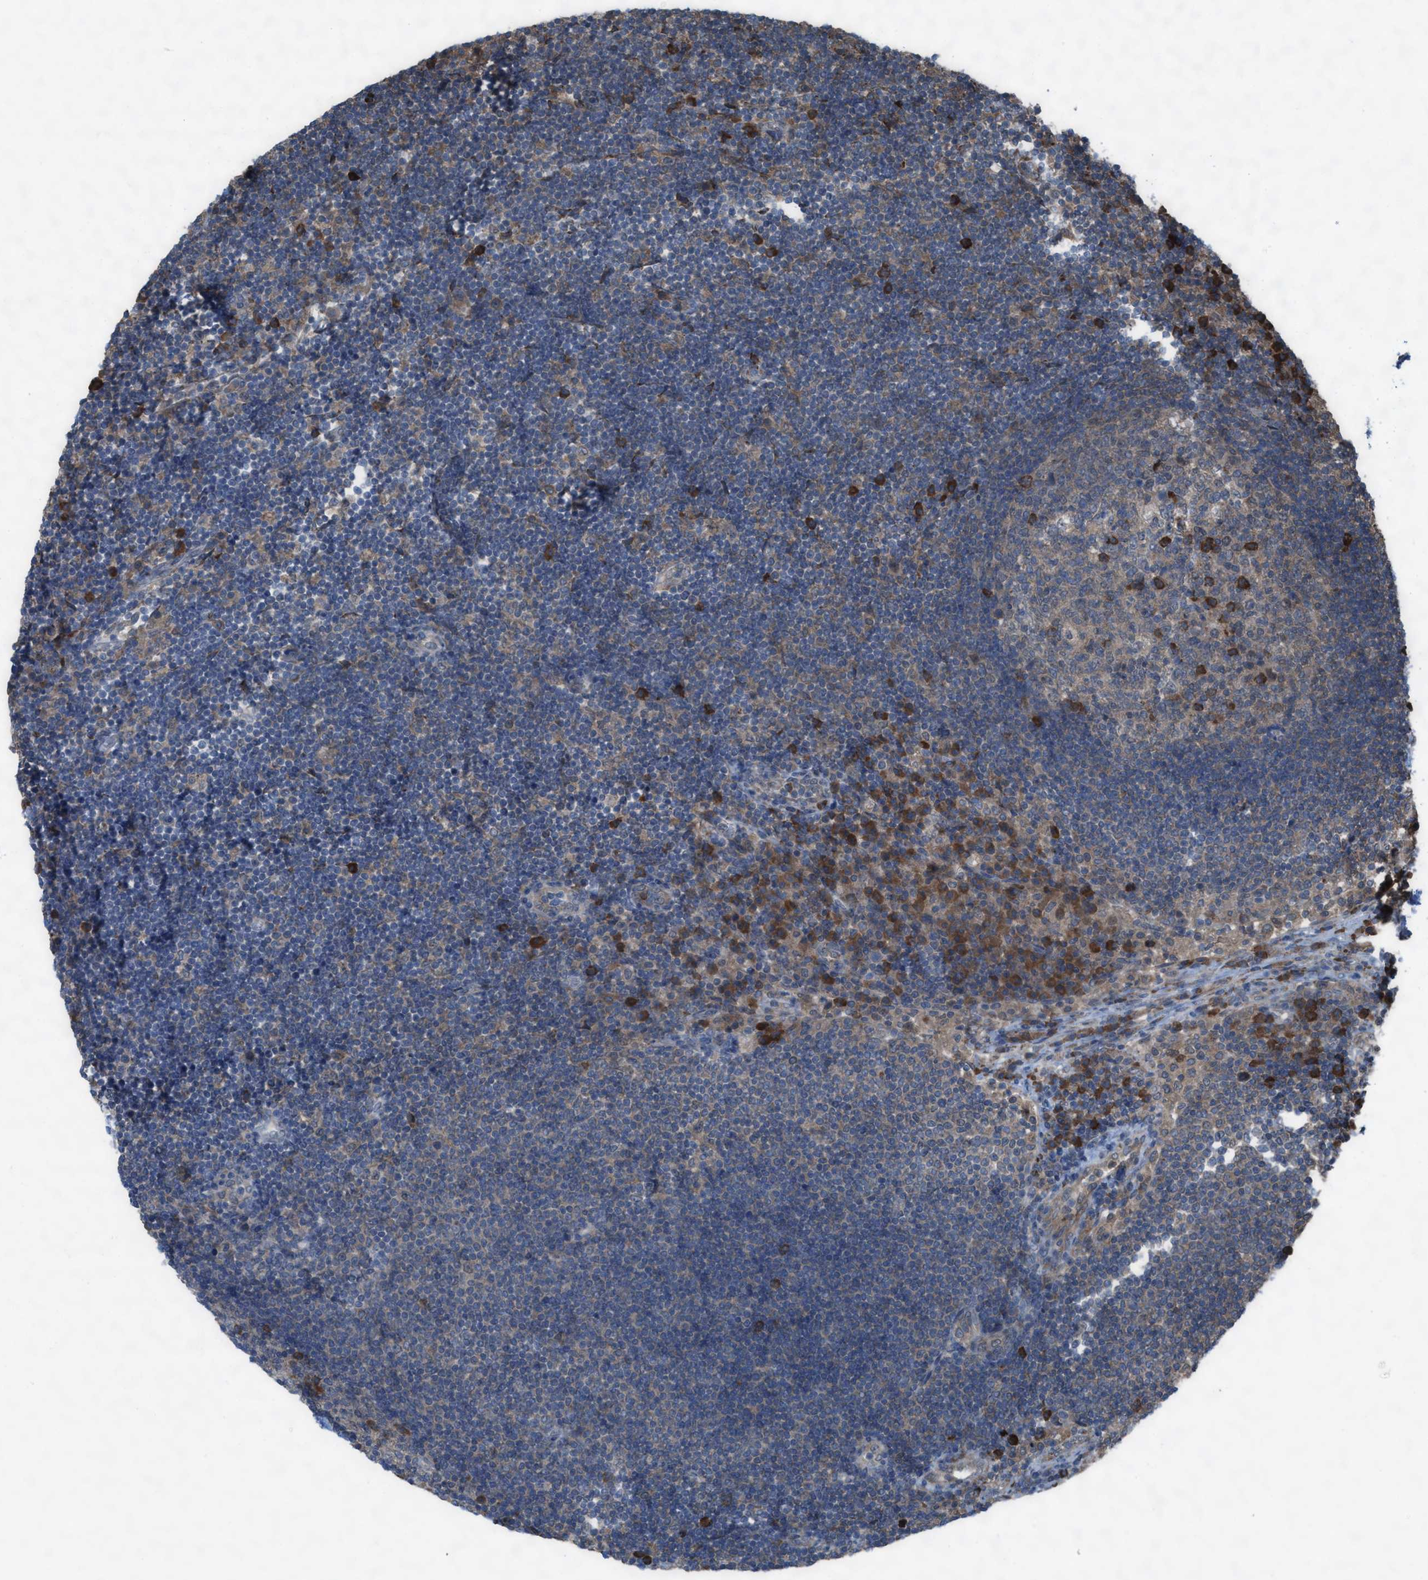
{"staining": {"intensity": "strong", "quantity": "<25%", "location": "cytoplasmic/membranous"}, "tissue": "lymph node", "cell_type": "Germinal center cells", "image_type": "normal", "snomed": [{"axis": "morphology", "description": "Normal tissue, NOS"}, {"axis": "topography", "description": "Lymph node"}], "caption": "The histopathology image shows immunohistochemical staining of benign lymph node. There is strong cytoplasmic/membranous staining is present in approximately <25% of germinal center cells. (DAB (3,3'-diaminobenzidine) = brown stain, brightfield microscopy at high magnification).", "gene": "PLAA", "patient": {"sex": "female", "age": 53}}